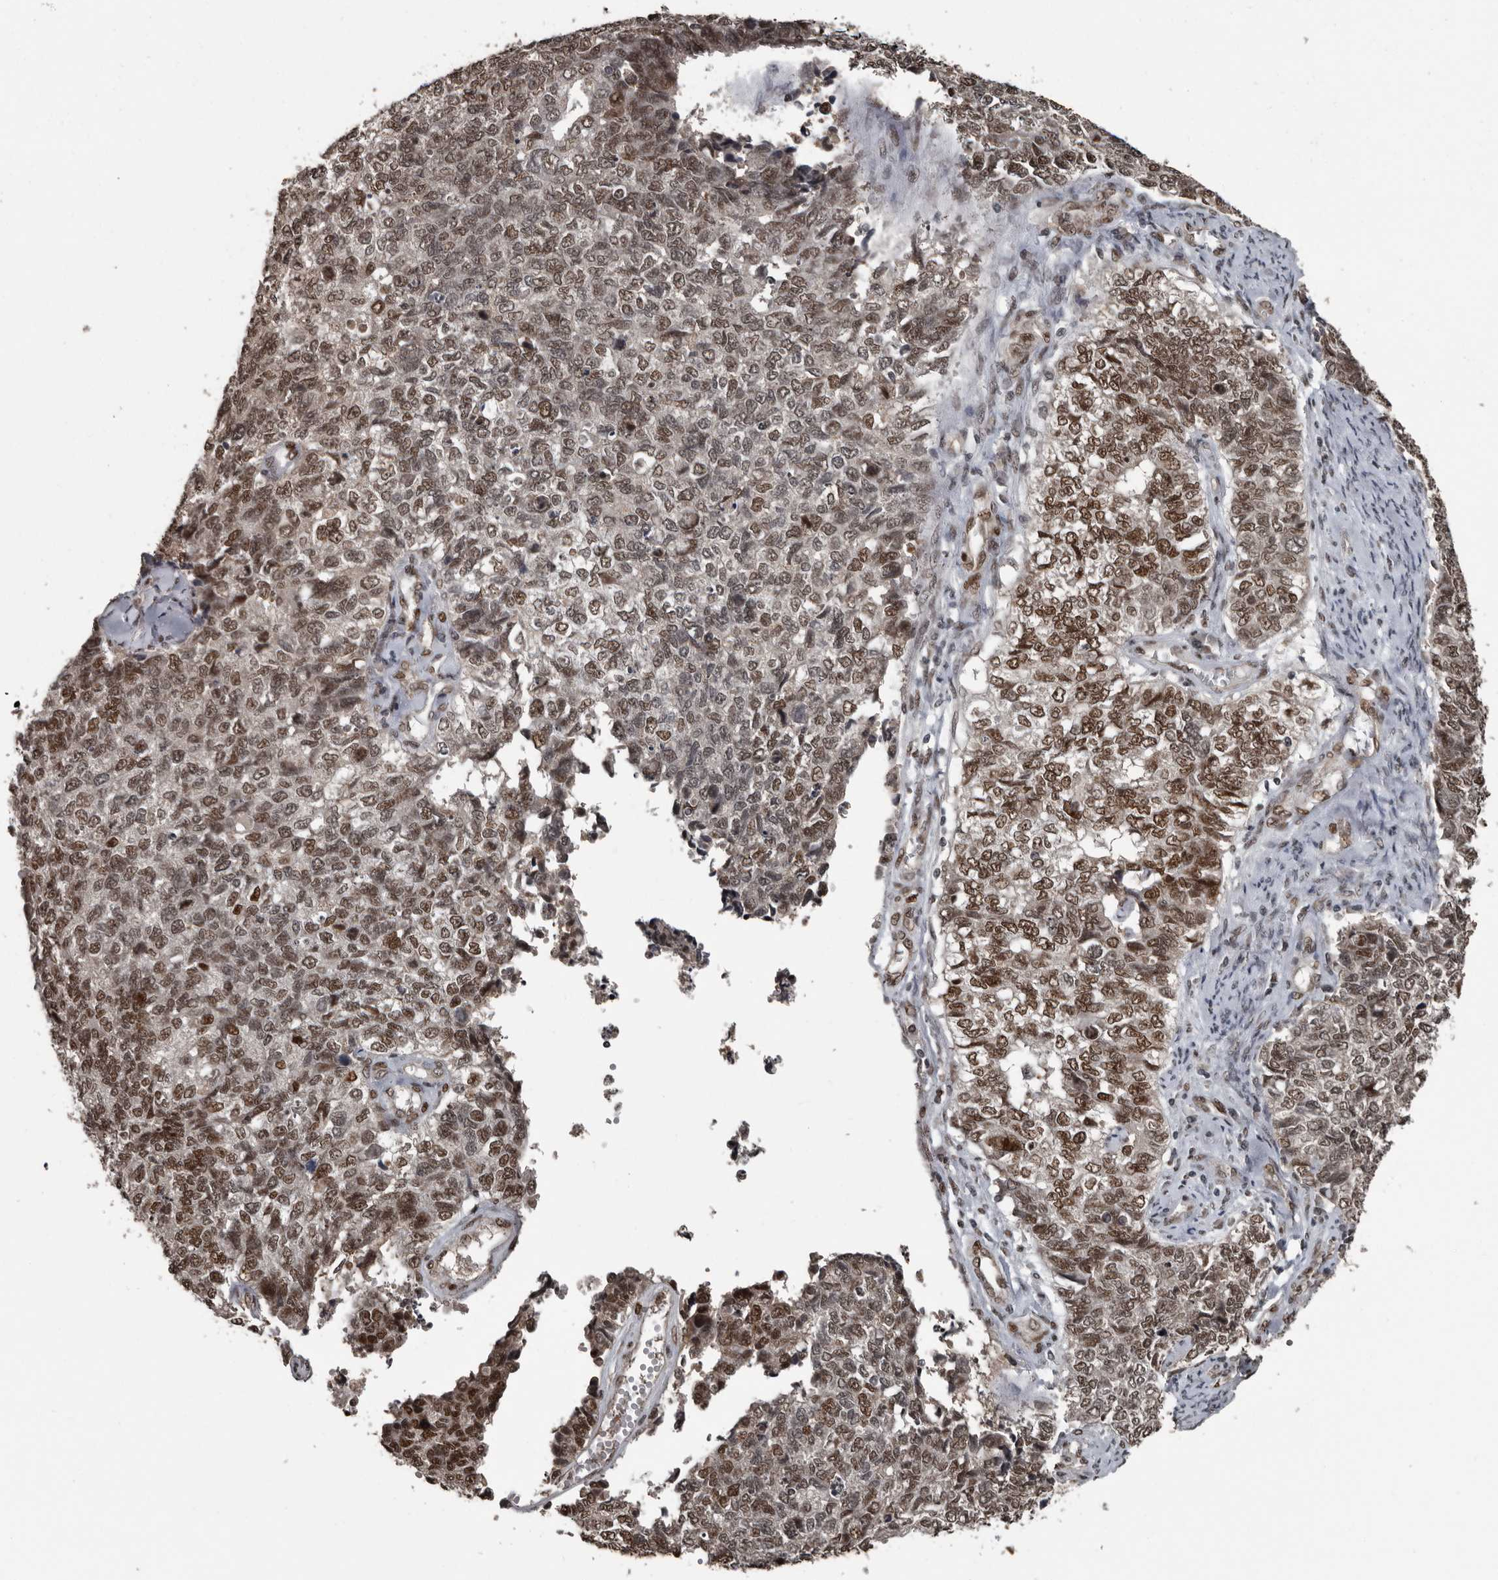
{"staining": {"intensity": "moderate", "quantity": ">75%", "location": "nuclear"}, "tissue": "cervical cancer", "cell_type": "Tumor cells", "image_type": "cancer", "snomed": [{"axis": "morphology", "description": "Squamous cell carcinoma, NOS"}, {"axis": "topography", "description": "Cervix"}], "caption": "Squamous cell carcinoma (cervical) was stained to show a protein in brown. There is medium levels of moderate nuclear expression in about >75% of tumor cells.", "gene": "CHD1L", "patient": {"sex": "female", "age": 63}}